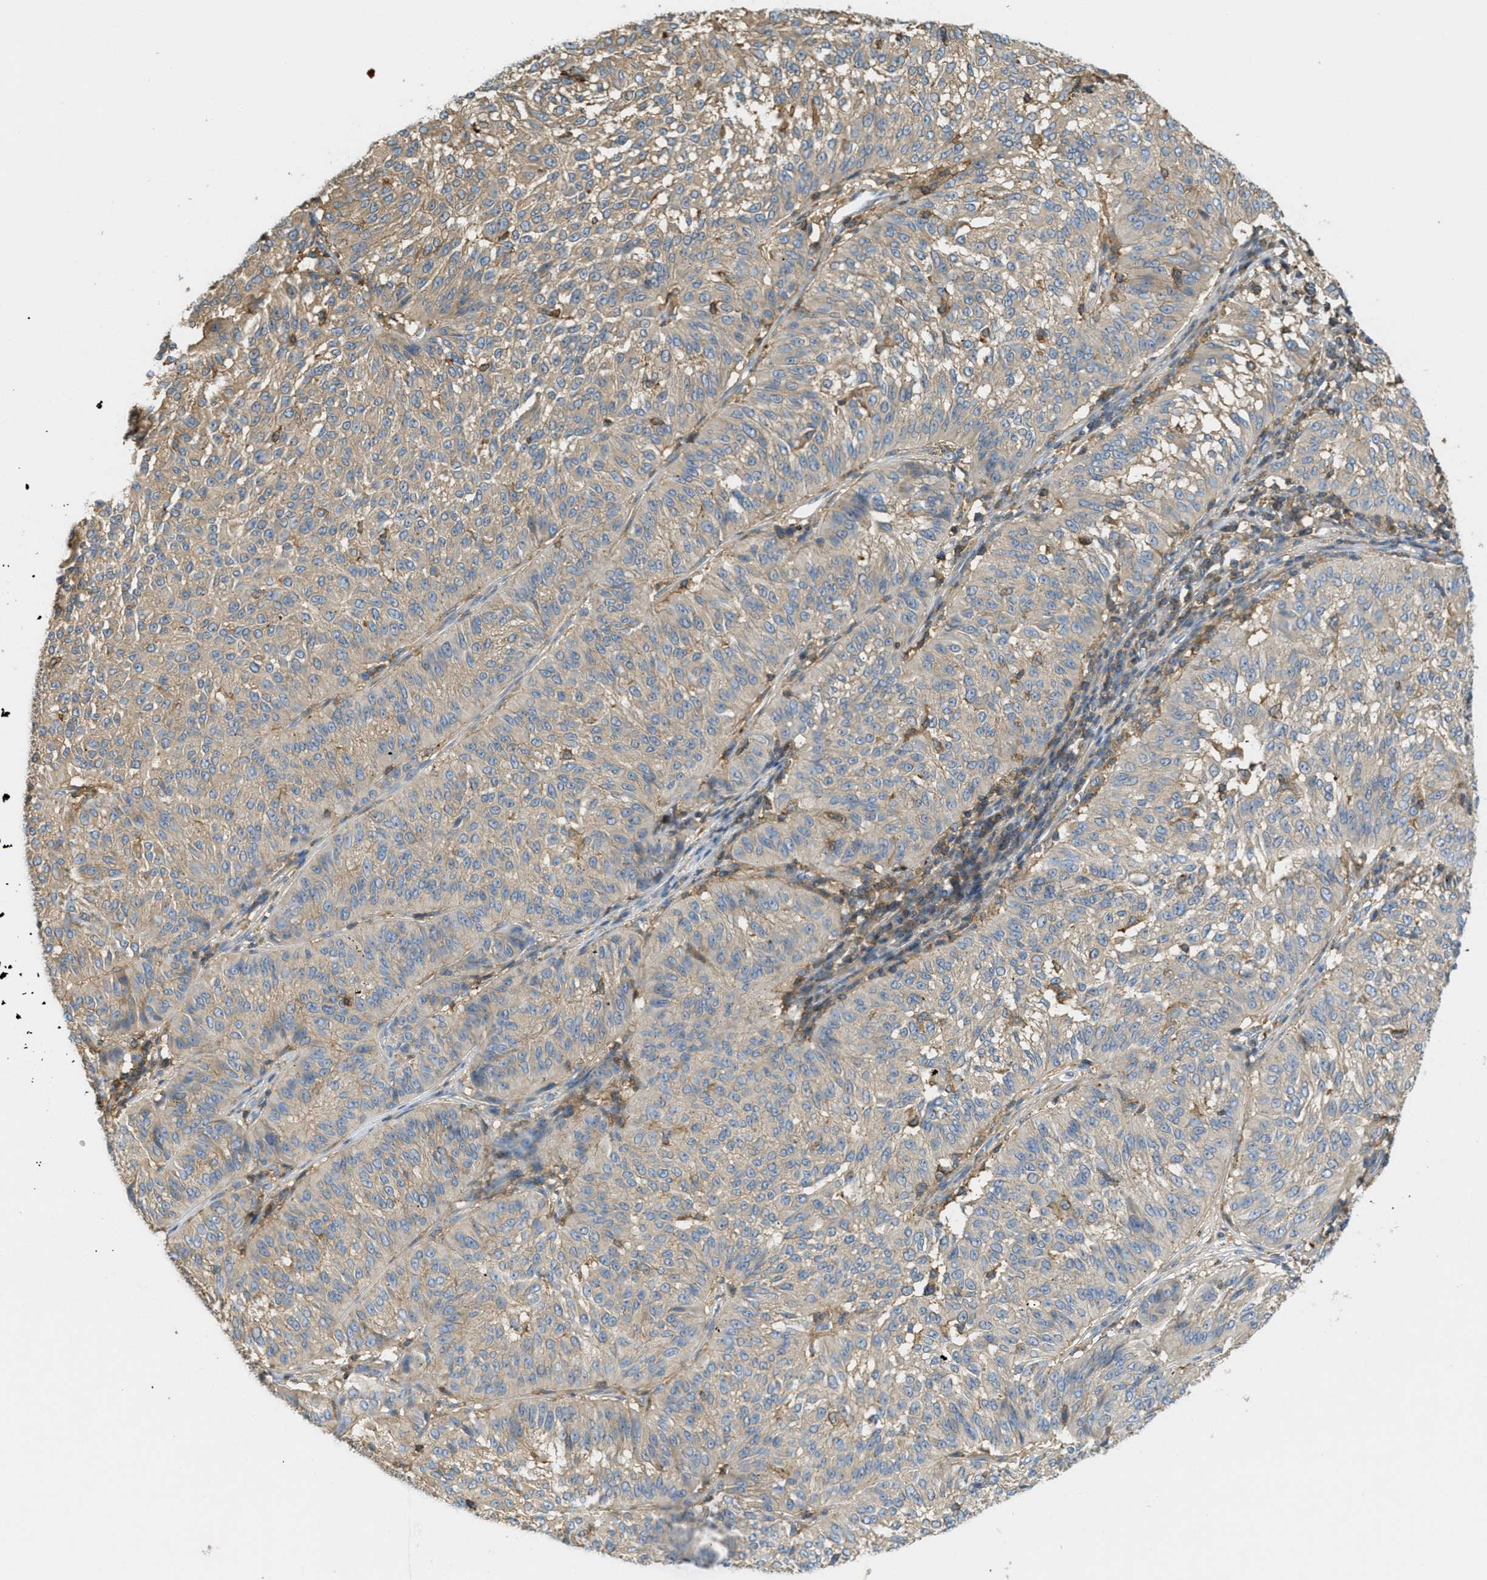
{"staining": {"intensity": "weak", "quantity": ">75%", "location": "cytoplasmic/membranous"}, "tissue": "melanoma", "cell_type": "Tumor cells", "image_type": "cancer", "snomed": [{"axis": "morphology", "description": "Malignant melanoma, NOS"}, {"axis": "topography", "description": "Skin"}], "caption": "Immunohistochemical staining of malignant melanoma reveals weak cytoplasmic/membranous protein expression in about >75% of tumor cells. (Brightfield microscopy of DAB IHC at high magnification).", "gene": "GRIK2", "patient": {"sex": "female", "age": 72}}